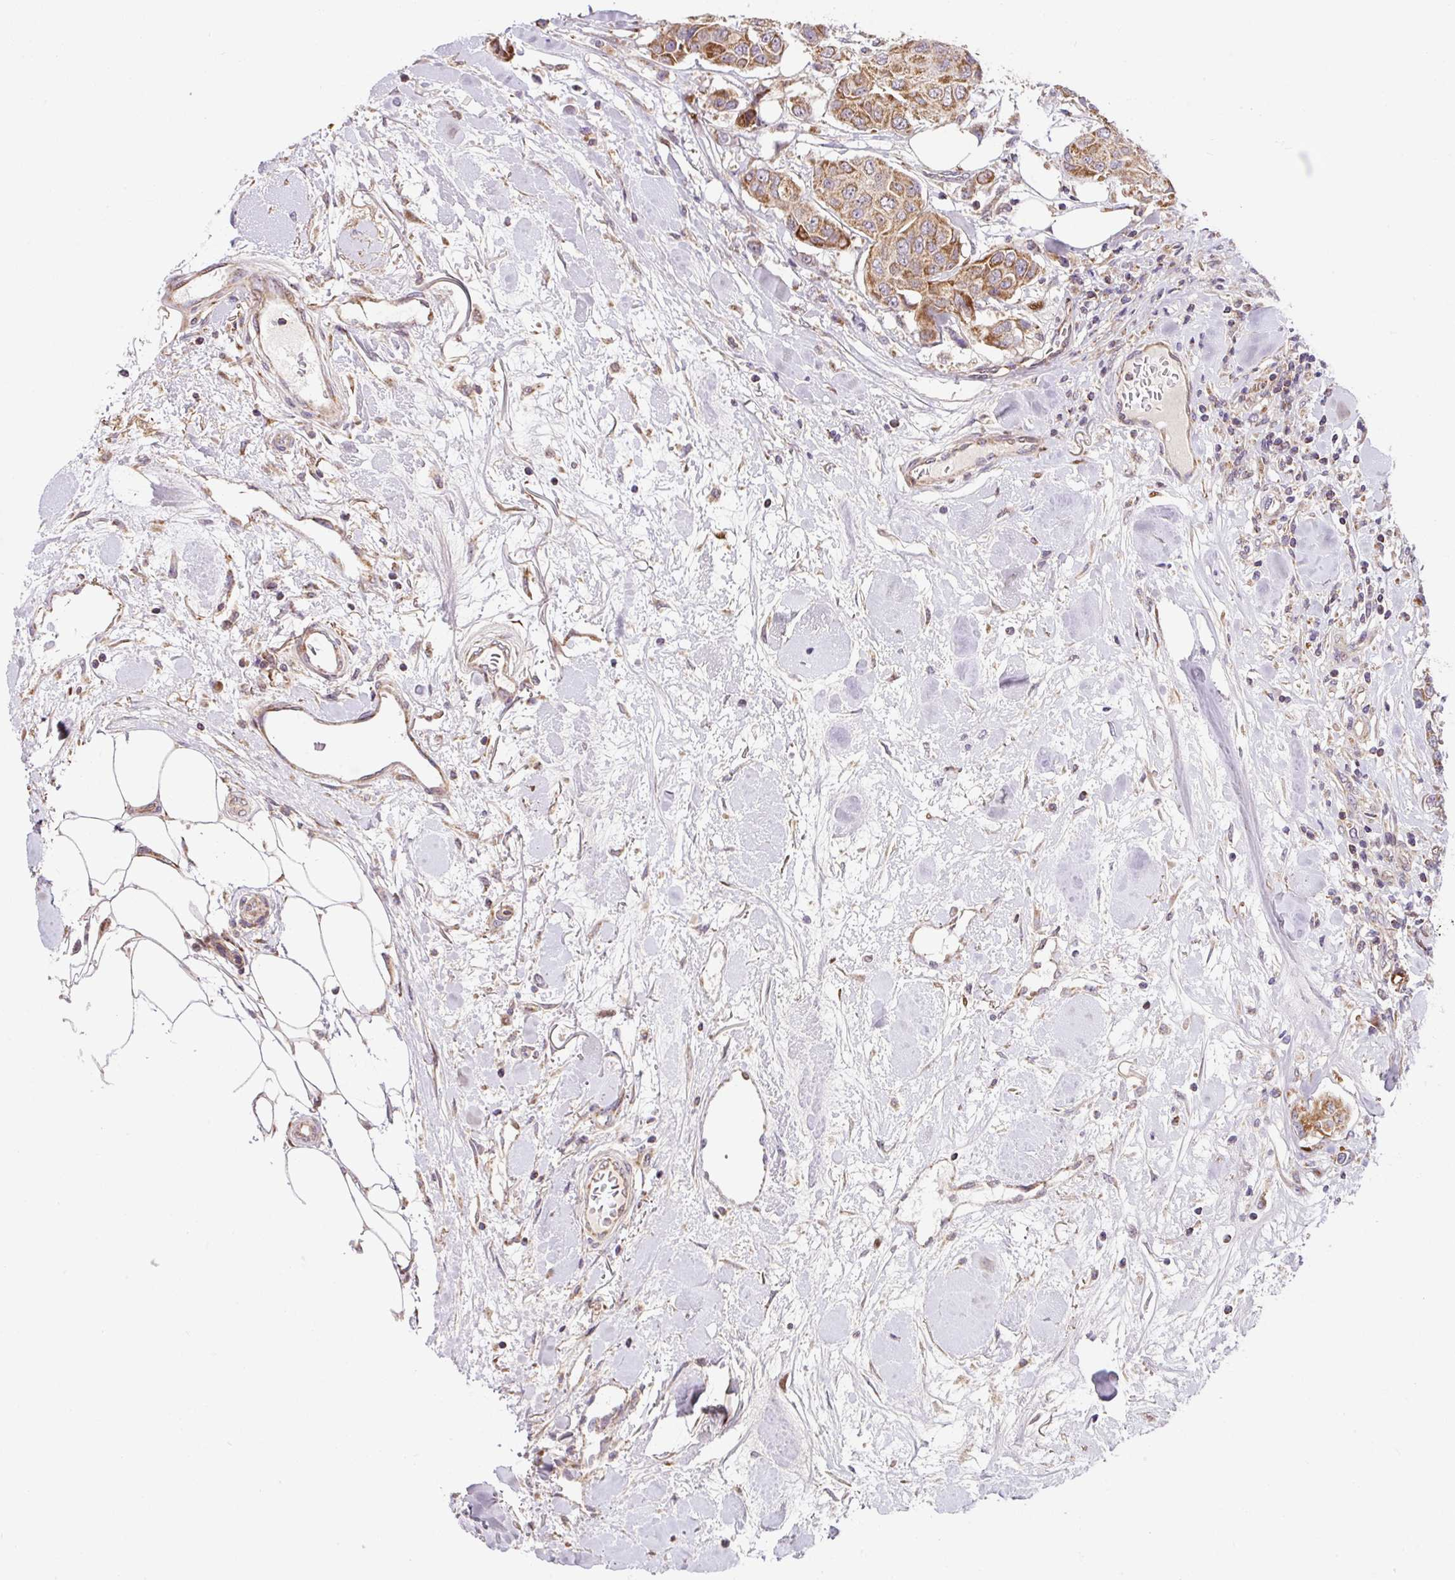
{"staining": {"intensity": "moderate", "quantity": ">75%", "location": "cytoplasmic/membranous"}, "tissue": "breast cancer", "cell_type": "Tumor cells", "image_type": "cancer", "snomed": [{"axis": "morphology", "description": "Duct carcinoma"}, {"axis": "topography", "description": "Breast"}, {"axis": "topography", "description": "Lymph node"}], "caption": "Approximately >75% of tumor cells in breast cancer (infiltrating ductal carcinoma) reveal moderate cytoplasmic/membranous protein positivity as visualized by brown immunohistochemical staining.", "gene": "SARS2", "patient": {"sex": "female", "age": 80}}